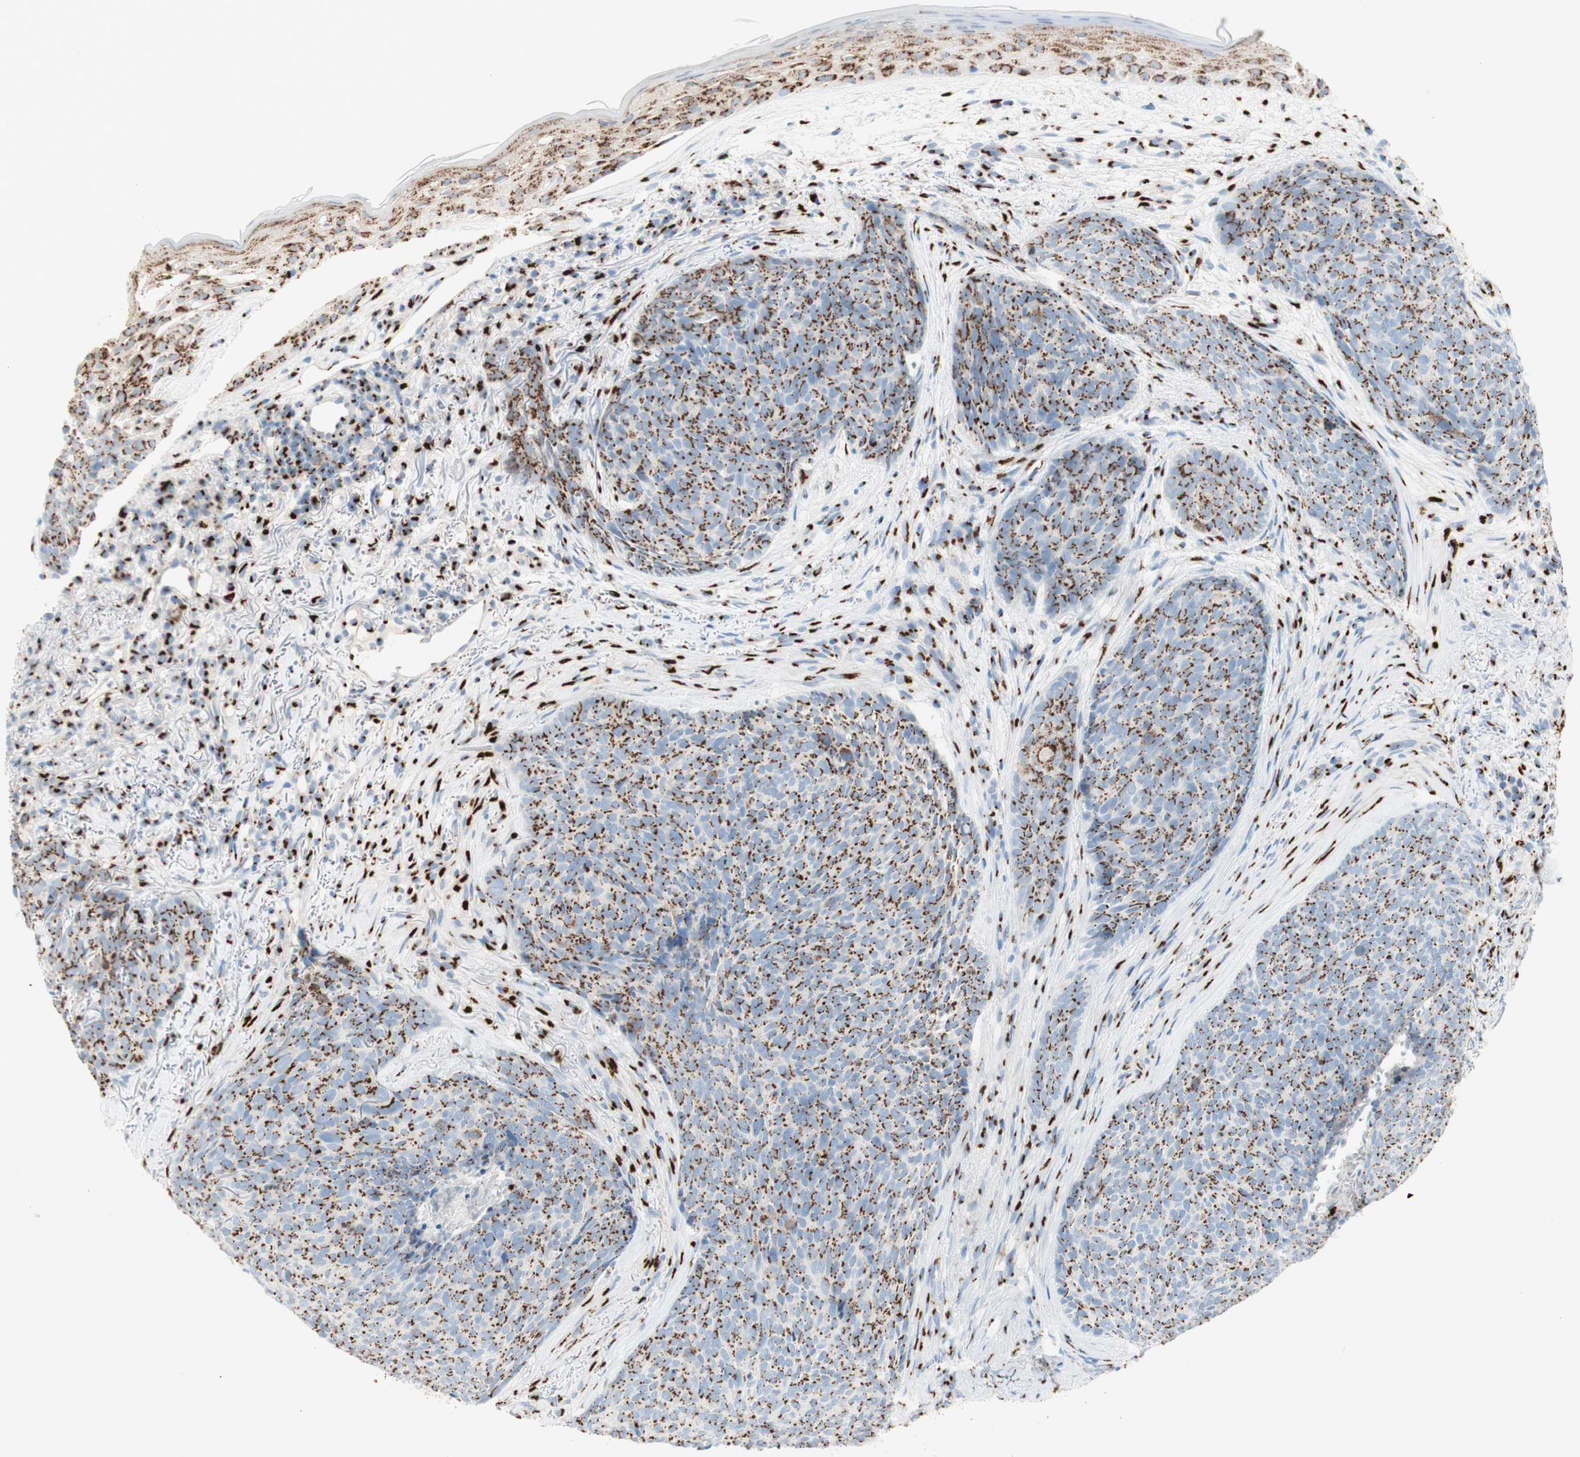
{"staining": {"intensity": "strong", "quantity": ">75%", "location": "cytoplasmic/membranous"}, "tissue": "skin cancer", "cell_type": "Tumor cells", "image_type": "cancer", "snomed": [{"axis": "morphology", "description": "Basal cell carcinoma"}, {"axis": "topography", "description": "Skin"}], "caption": "Immunohistochemistry photomicrograph of neoplastic tissue: skin cancer (basal cell carcinoma) stained using immunohistochemistry displays high levels of strong protein expression localized specifically in the cytoplasmic/membranous of tumor cells, appearing as a cytoplasmic/membranous brown color.", "gene": "GOLGB1", "patient": {"sex": "female", "age": 70}}